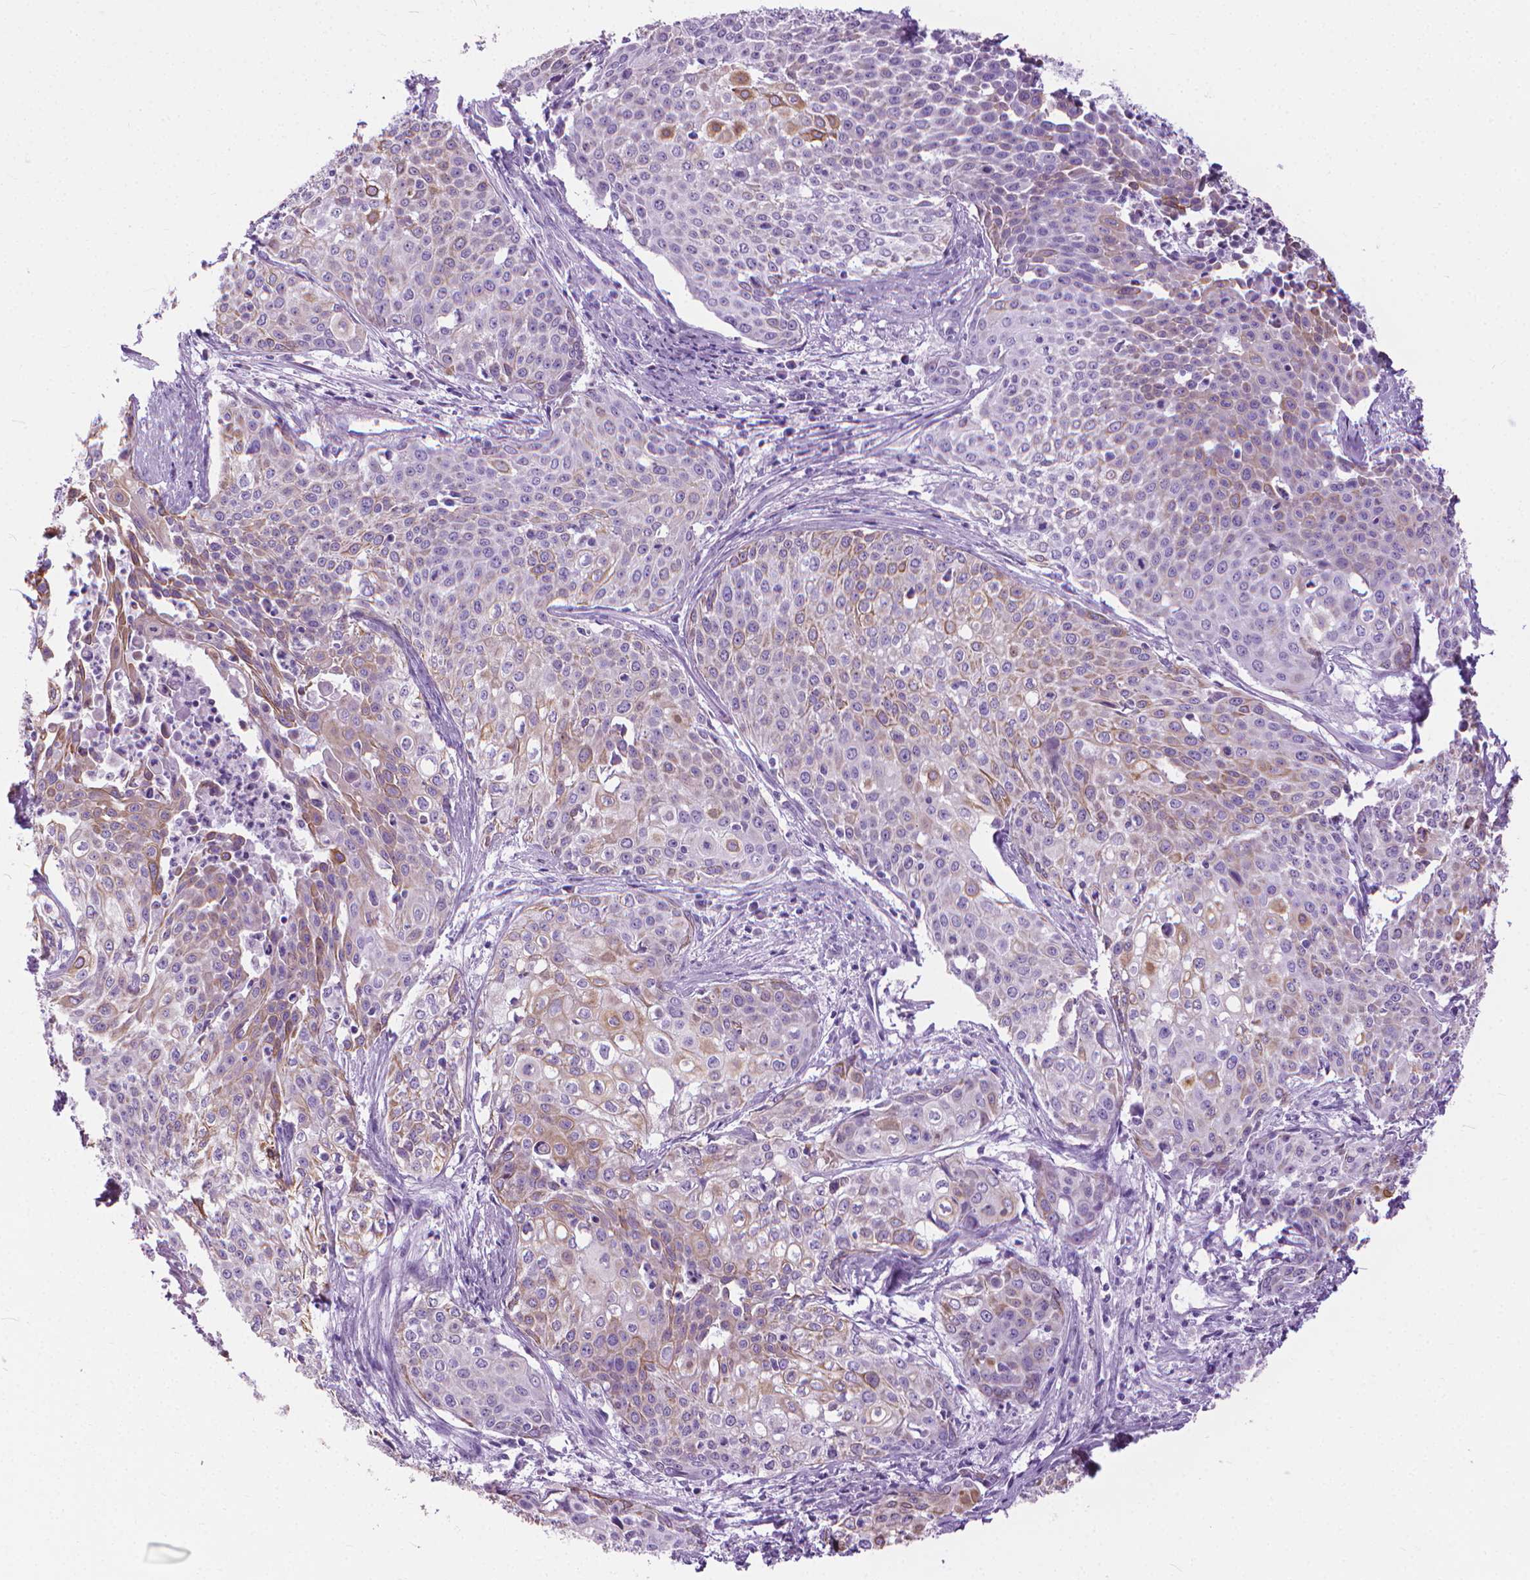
{"staining": {"intensity": "moderate", "quantity": "25%-75%", "location": "cytoplasmic/membranous"}, "tissue": "cervical cancer", "cell_type": "Tumor cells", "image_type": "cancer", "snomed": [{"axis": "morphology", "description": "Squamous cell carcinoma, NOS"}, {"axis": "topography", "description": "Cervix"}], "caption": "Protein staining of cervical cancer tissue shows moderate cytoplasmic/membranous staining in approximately 25%-75% of tumor cells.", "gene": "HTR2B", "patient": {"sex": "female", "age": 39}}